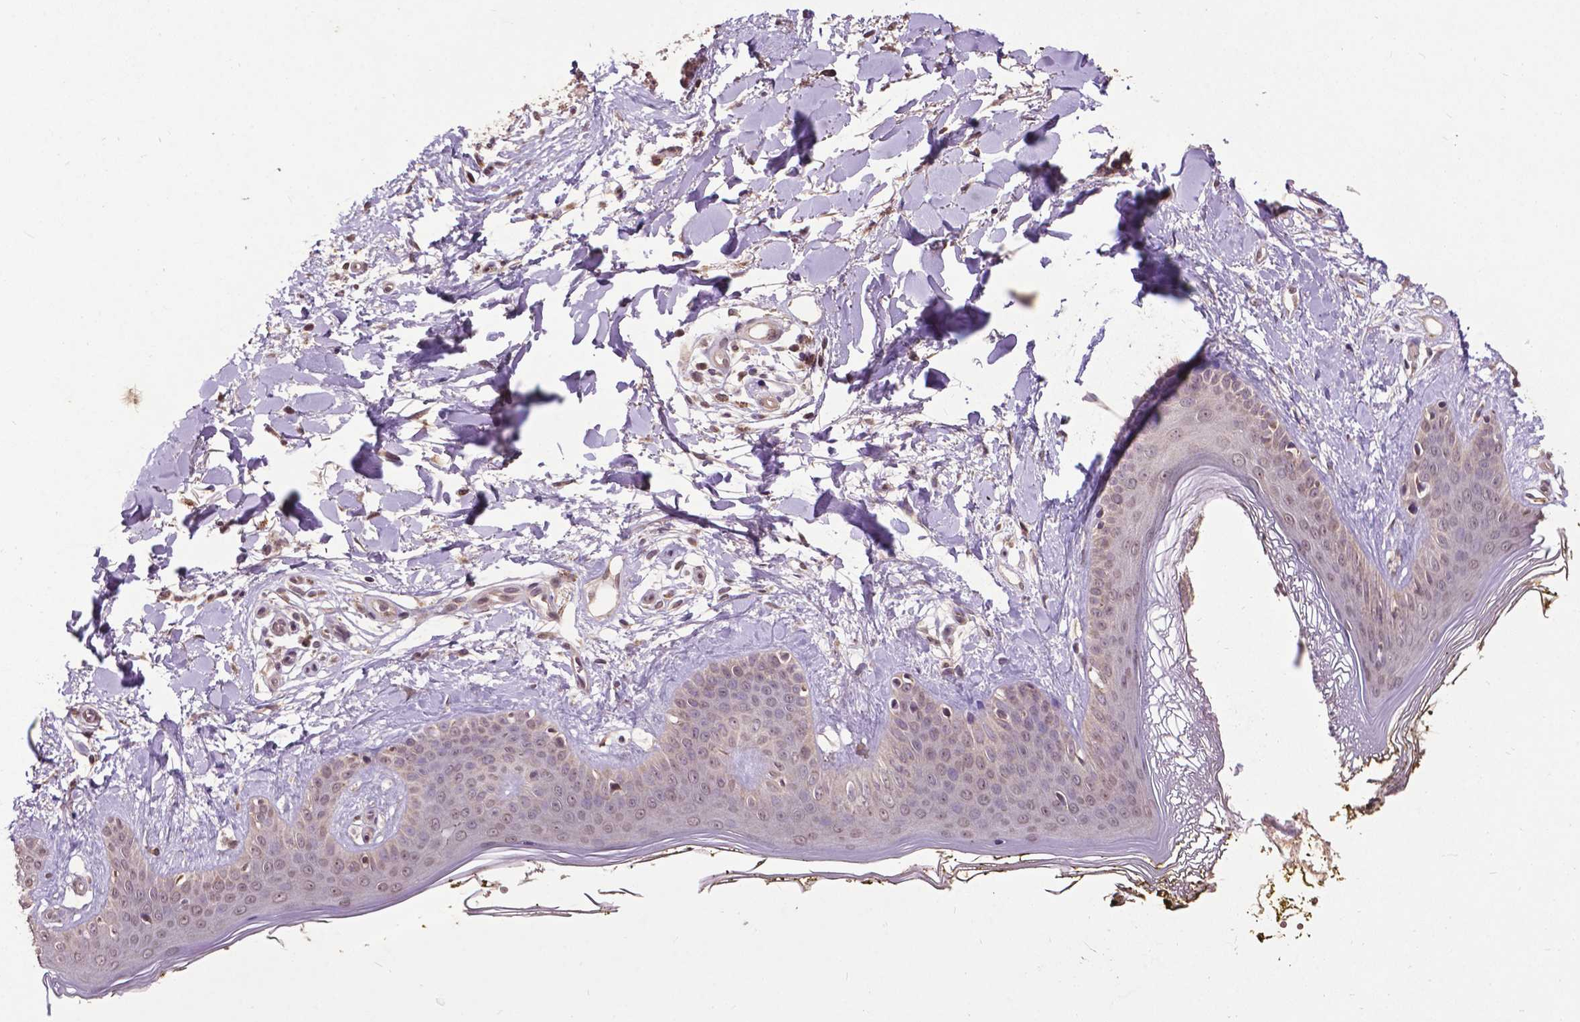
{"staining": {"intensity": "weak", "quantity": ">75%", "location": "cytoplasmic/membranous"}, "tissue": "skin", "cell_type": "Fibroblasts", "image_type": "normal", "snomed": [{"axis": "morphology", "description": "Normal tissue, NOS"}, {"axis": "topography", "description": "Skin"}], "caption": "Protein analysis of normal skin shows weak cytoplasmic/membranous expression in about >75% of fibroblasts. The staining is performed using DAB (3,3'-diaminobenzidine) brown chromogen to label protein expression. The nuclei are counter-stained blue using hematoxylin.", "gene": "GLRA2", "patient": {"sex": "female", "age": 34}}